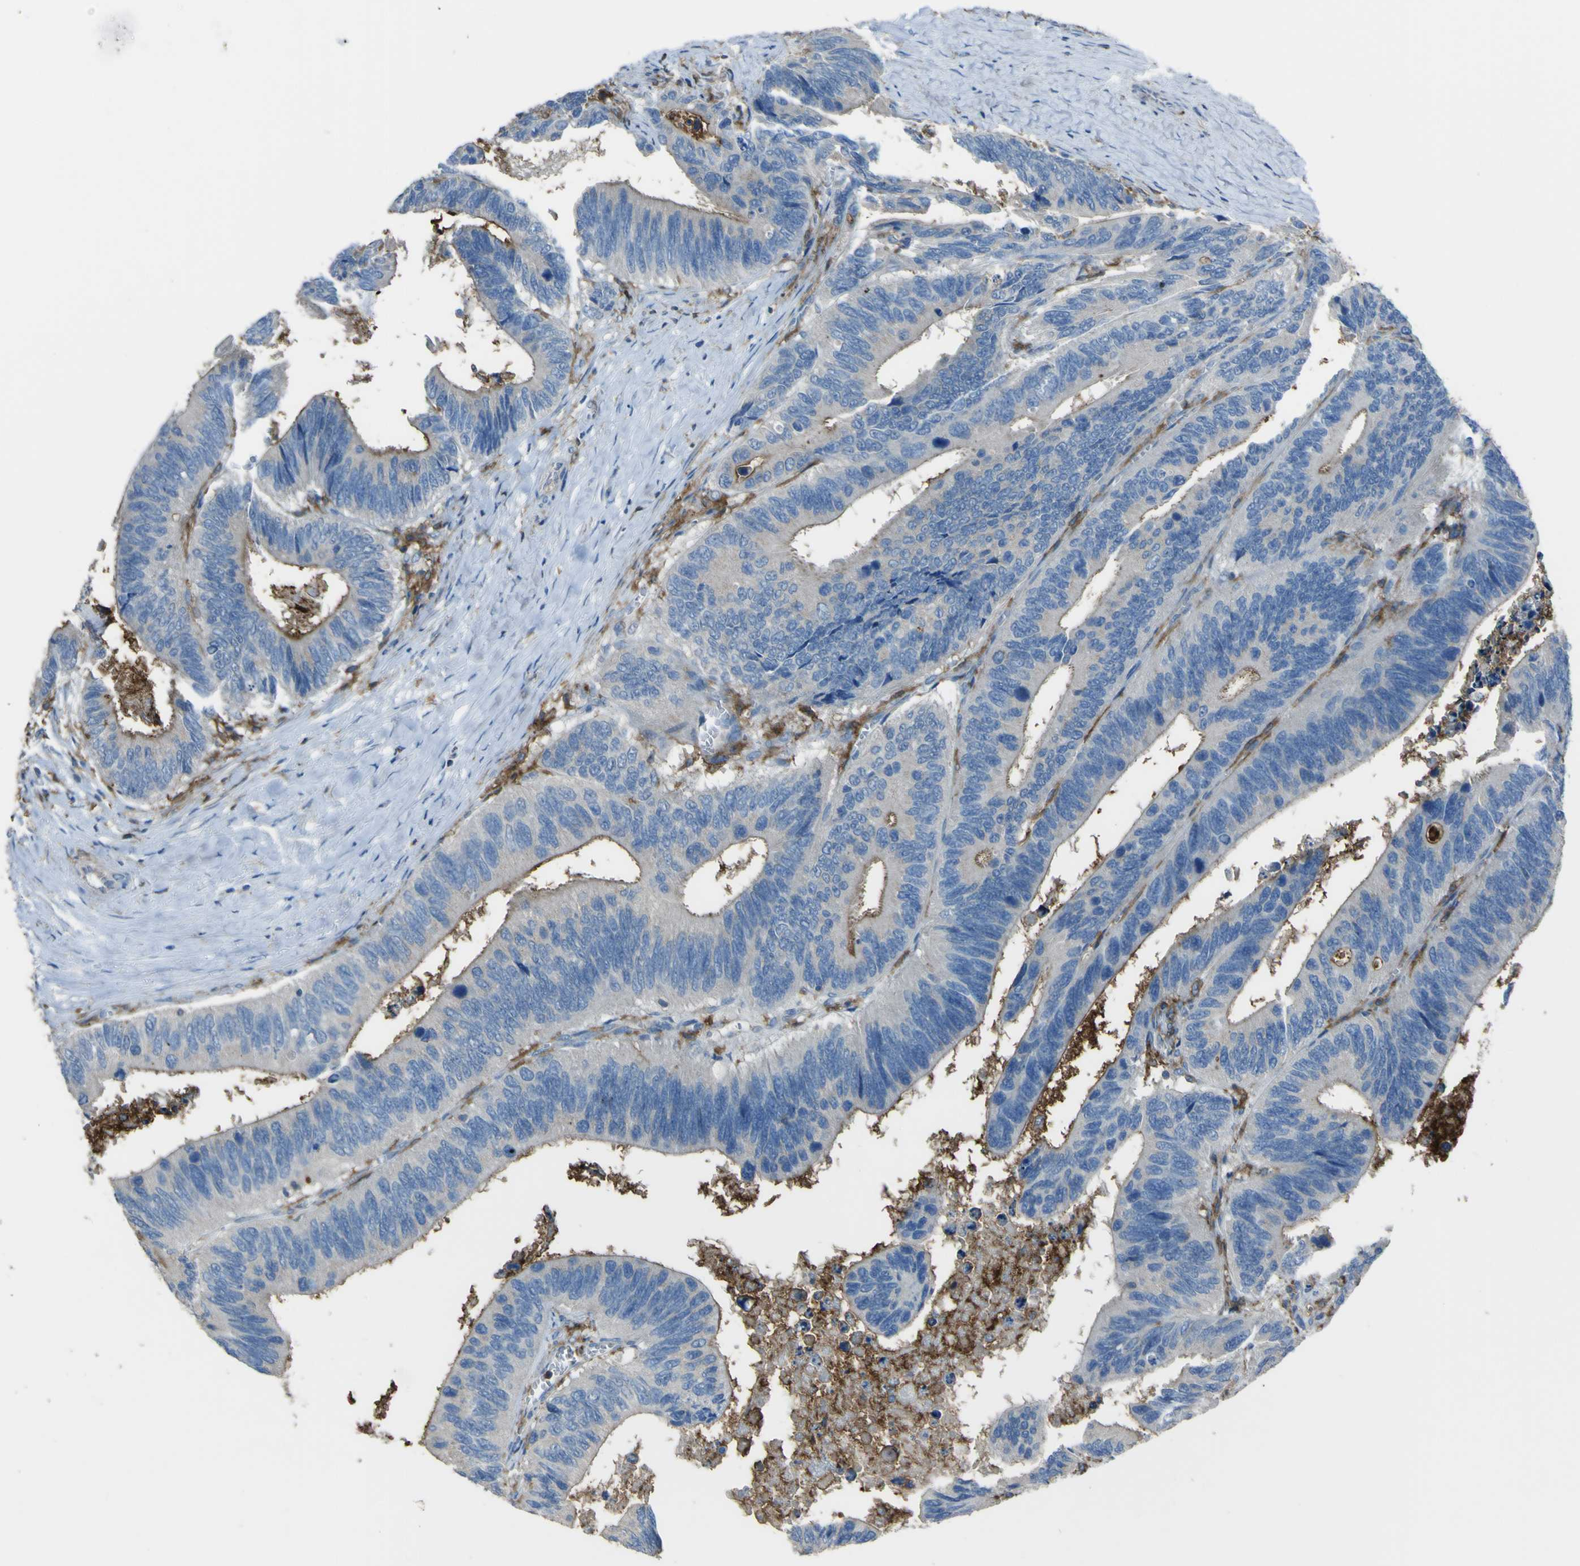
{"staining": {"intensity": "moderate", "quantity": "25%-75%", "location": "cytoplasmic/membranous"}, "tissue": "colorectal cancer", "cell_type": "Tumor cells", "image_type": "cancer", "snomed": [{"axis": "morphology", "description": "Adenocarcinoma, NOS"}, {"axis": "topography", "description": "Colon"}], "caption": "Immunohistochemical staining of adenocarcinoma (colorectal) exhibits medium levels of moderate cytoplasmic/membranous protein expression in approximately 25%-75% of tumor cells. The staining is performed using DAB (3,3'-diaminobenzidine) brown chromogen to label protein expression. The nuclei are counter-stained blue using hematoxylin.", "gene": "LAIR1", "patient": {"sex": "male", "age": 72}}